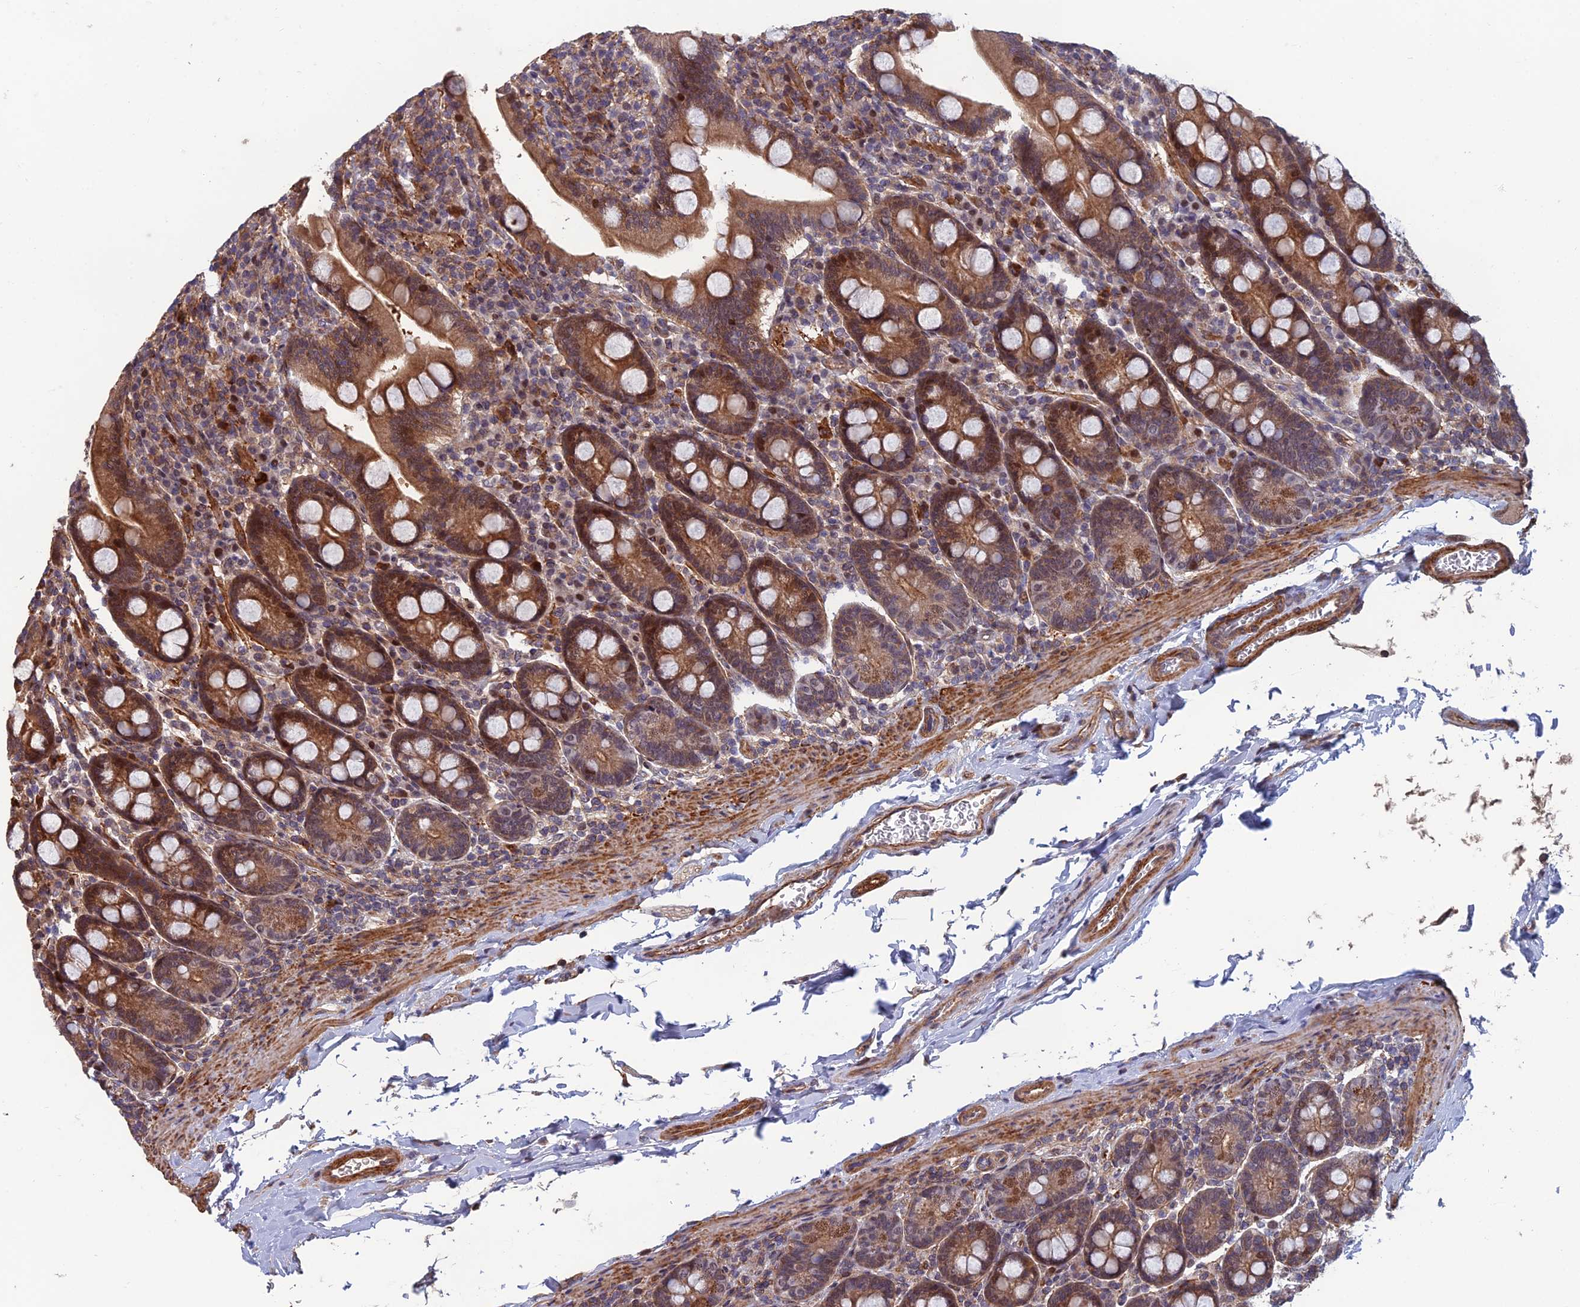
{"staining": {"intensity": "moderate", "quantity": ">75%", "location": "cytoplasmic/membranous,nuclear"}, "tissue": "duodenum", "cell_type": "Glandular cells", "image_type": "normal", "snomed": [{"axis": "morphology", "description": "Normal tissue, NOS"}, {"axis": "topography", "description": "Duodenum"}], "caption": "A brown stain highlights moderate cytoplasmic/membranous,nuclear expression of a protein in glandular cells of unremarkable duodenum.", "gene": "CCDC183", "patient": {"sex": "male", "age": 35}}